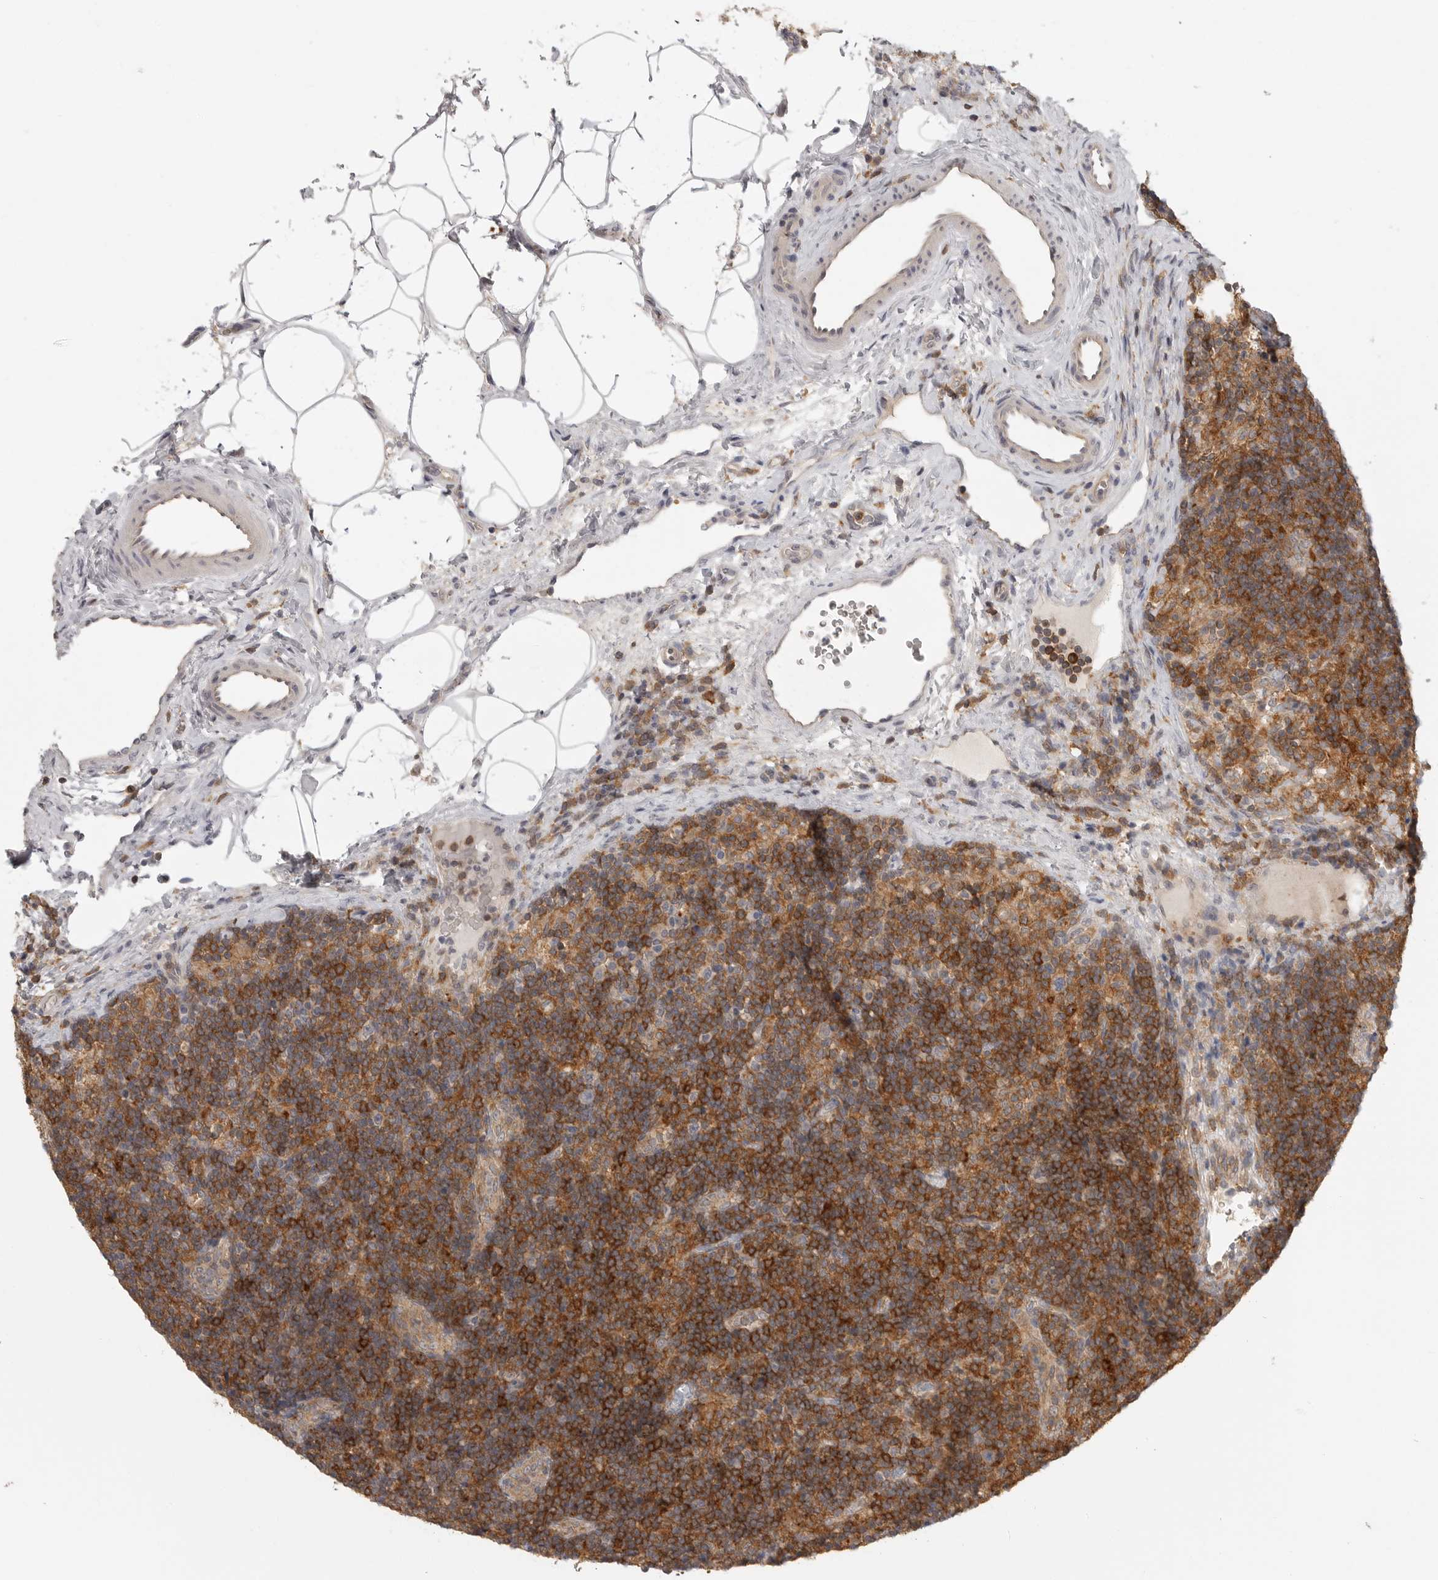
{"staining": {"intensity": "moderate", "quantity": ">75%", "location": "cytoplasmic/membranous"}, "tissue": "lymph node", "cell_type": "Germinal center cells", "image_type": "normal", "snomed": [{"axis": "morphology", "description": "Normal tissue, NOS"}, {"axis": "topography", "description": "Lymph node"}], "caption": "IHC of normal human lymph node demonstrates medium levels of moderate cytoplasmic/membranous staining in approximately >75% of germinal center cells.", "gene": "DBNL", "patient": {"sex": "female", "age": 22}}